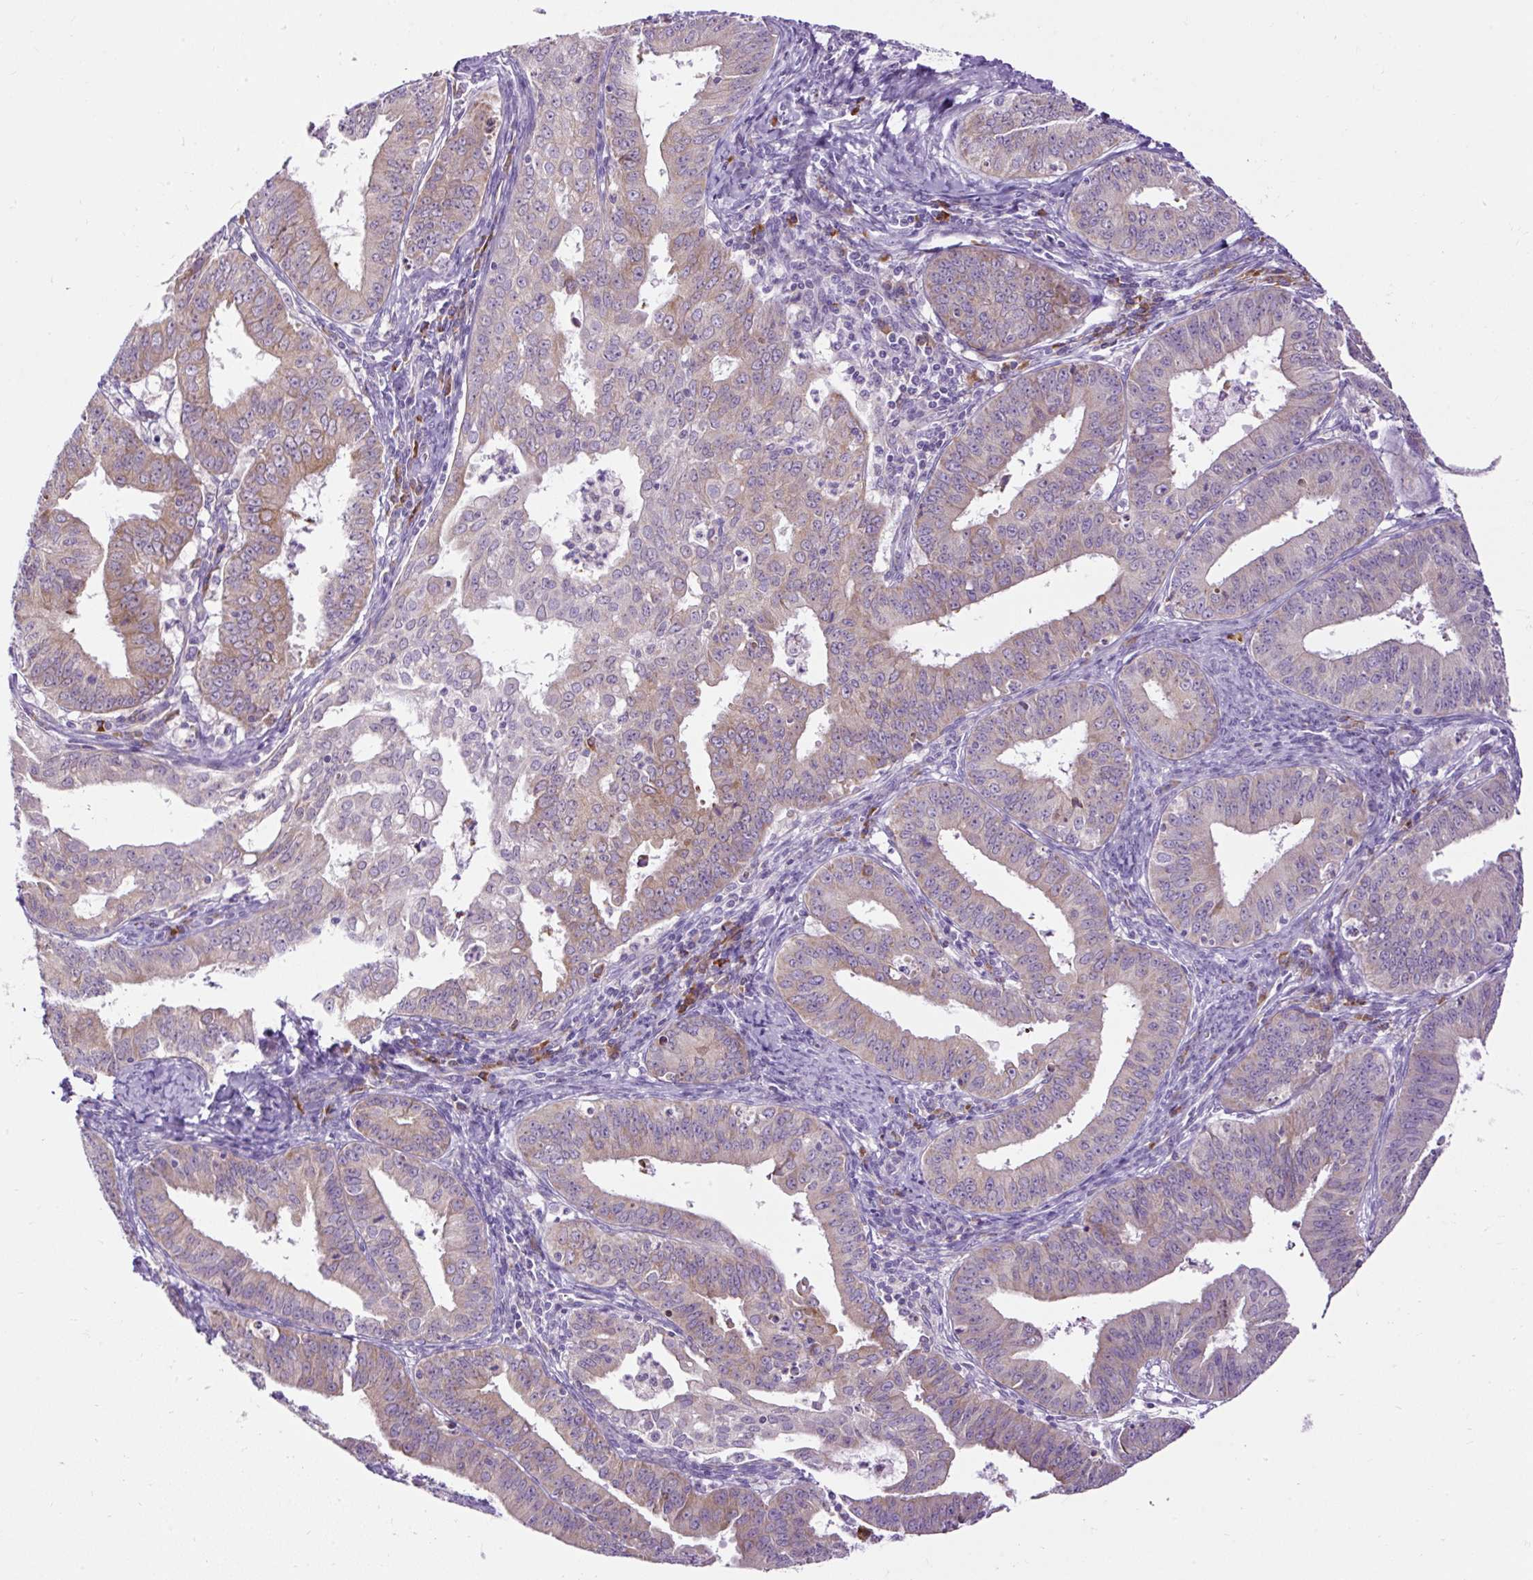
{"staining": {"intensity": "moderate", "quantity": "25%-75%", "location": "cytoplasmic/membranous"}, "tissue": "endometrial cancer", "cell_type": "Tumor cells", "image_type": "cancer", "snomed": [{"axis": "morphology", "description": "Adenocarcinoma, NOS"}, {"axis": "topography", "description": "Endometrium"}], "caption": "Human endometrial adenocarcinoma stained for a protein (brown) reveals moderate cytoplasmic/membranous positive staining in about 25%-75% of tumor cells.", "gene": "FMC1", "patient": {"sex": "female", "age": 73}}